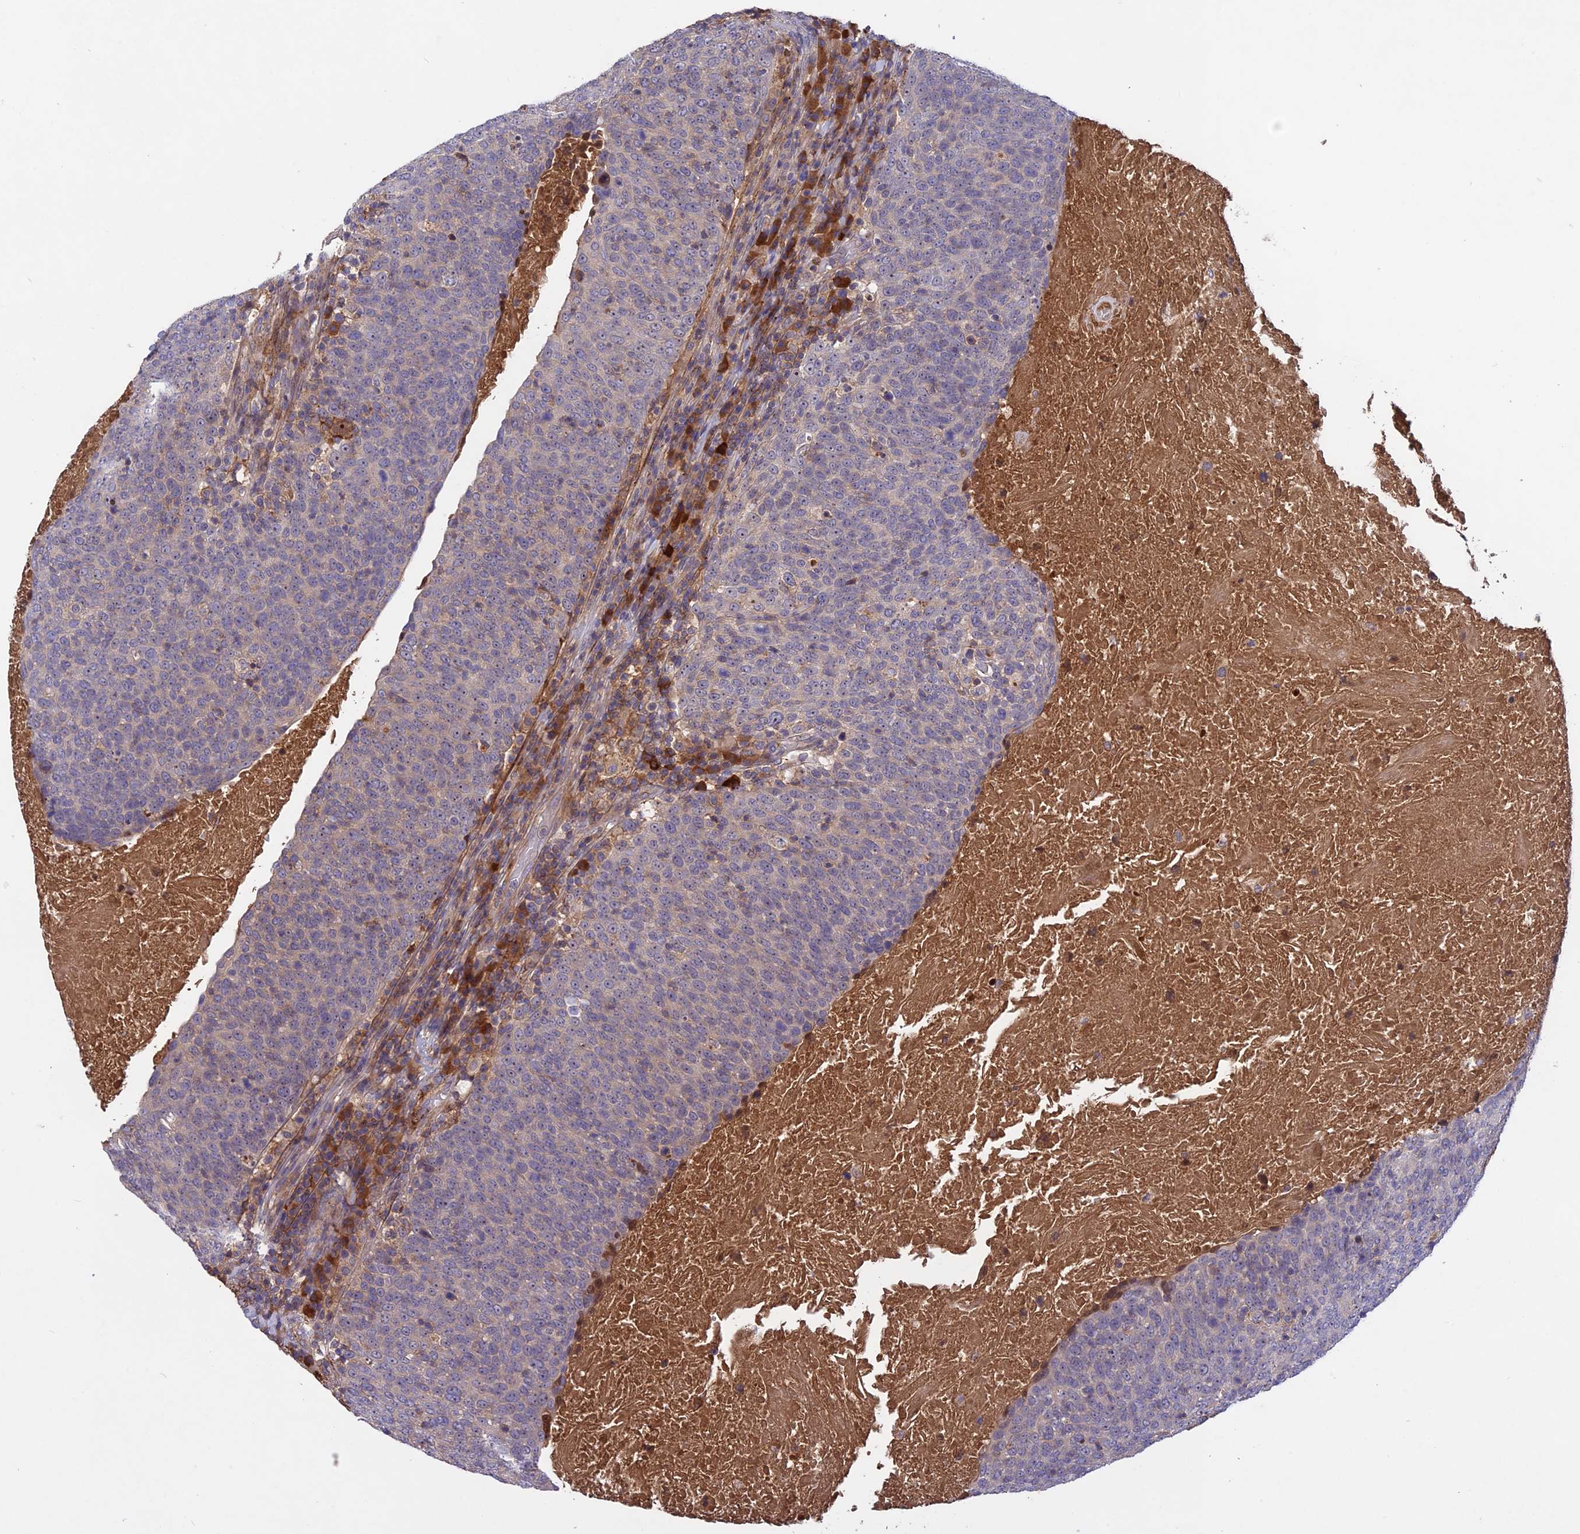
{"staining": {"intensity": "negative", "quantity": "none", "location": "none"}, "tissue": "head and neck cancer", "cell_type": "Tumor cells", "image_type": "cancer", "snomed": [{"axis": "morphology", "description": "Squamous cell carcinoma, NOS"}, {"axis": "morphology", "description": "Squamous cell carcinoma, metastatic, NOS"}, {"axis": "topography", "description": "Lymph node"}, {"axis": "topography", "description": "Head-Neck"}], "caption": "Immunohistochemical staining of human head and neck cancer (squamous cell carcinoma) exhibits no significant staining in tumor cells. Brightfield microscopy of IHC stained with DAB (3,3'-diaminobenzidine) (brown) and hematoxylin (blue), captured at high magnification.", "gene": "ADO", "patient": {"sex": "male", "age": 62}}